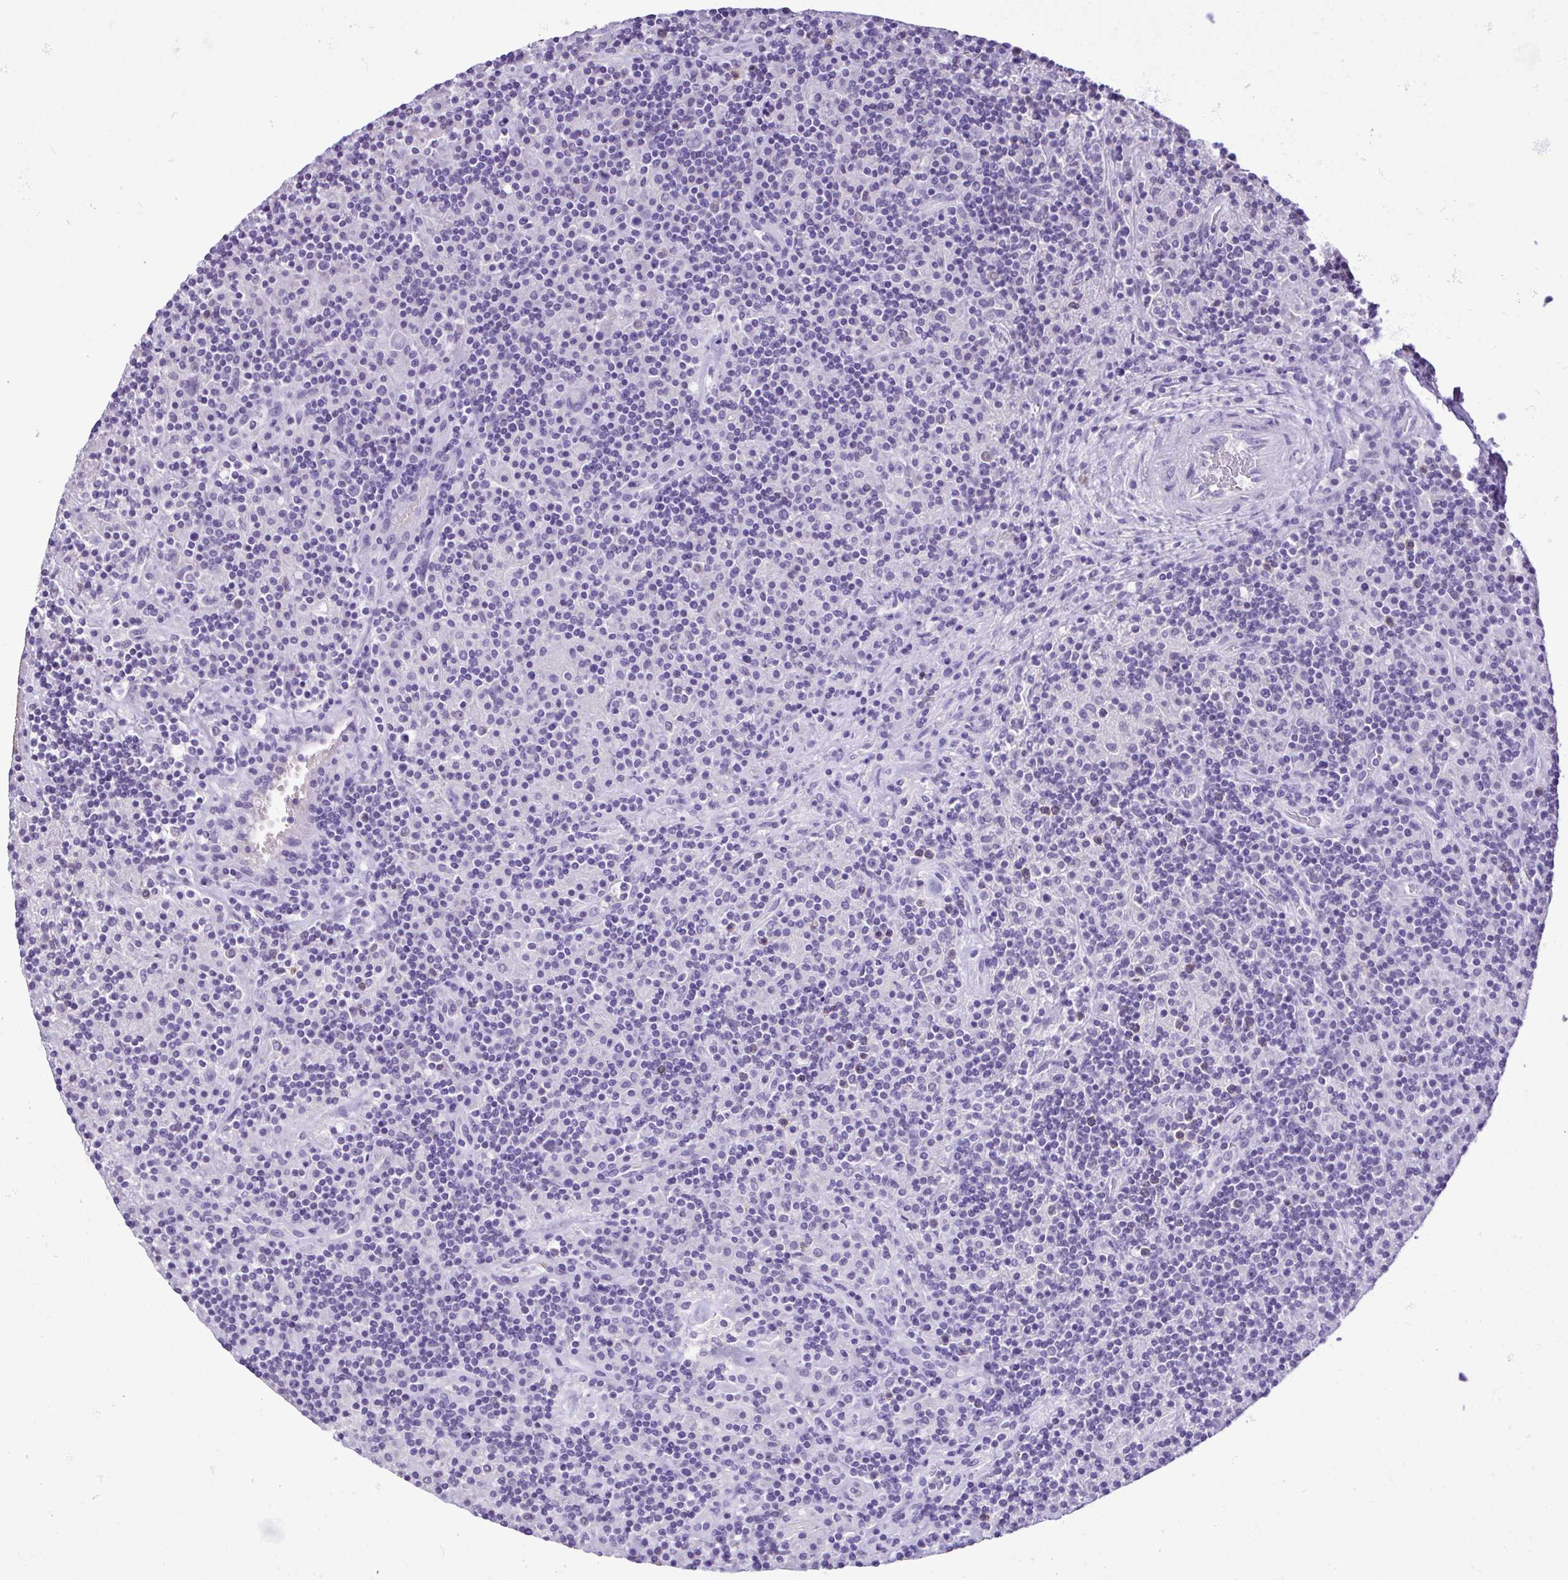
{"staining": {"intensity": "negative", "quantity": "none", "location": "none"}, "tissue": "lymphoma", "cell_type": "Tumor cells", "image_type": "cancer", "snomed": [{"axis": "morphology", "description": "Hodgkin's disease, NOS"}, {"axis": "topography", "description": "Lymph node"}], "caption": "Lymphoma was stained to show a protein in brown. There is no significant expression in tumor cells.", "gene": "CBY2", "patient": {"sex": "male", "age": 70}}